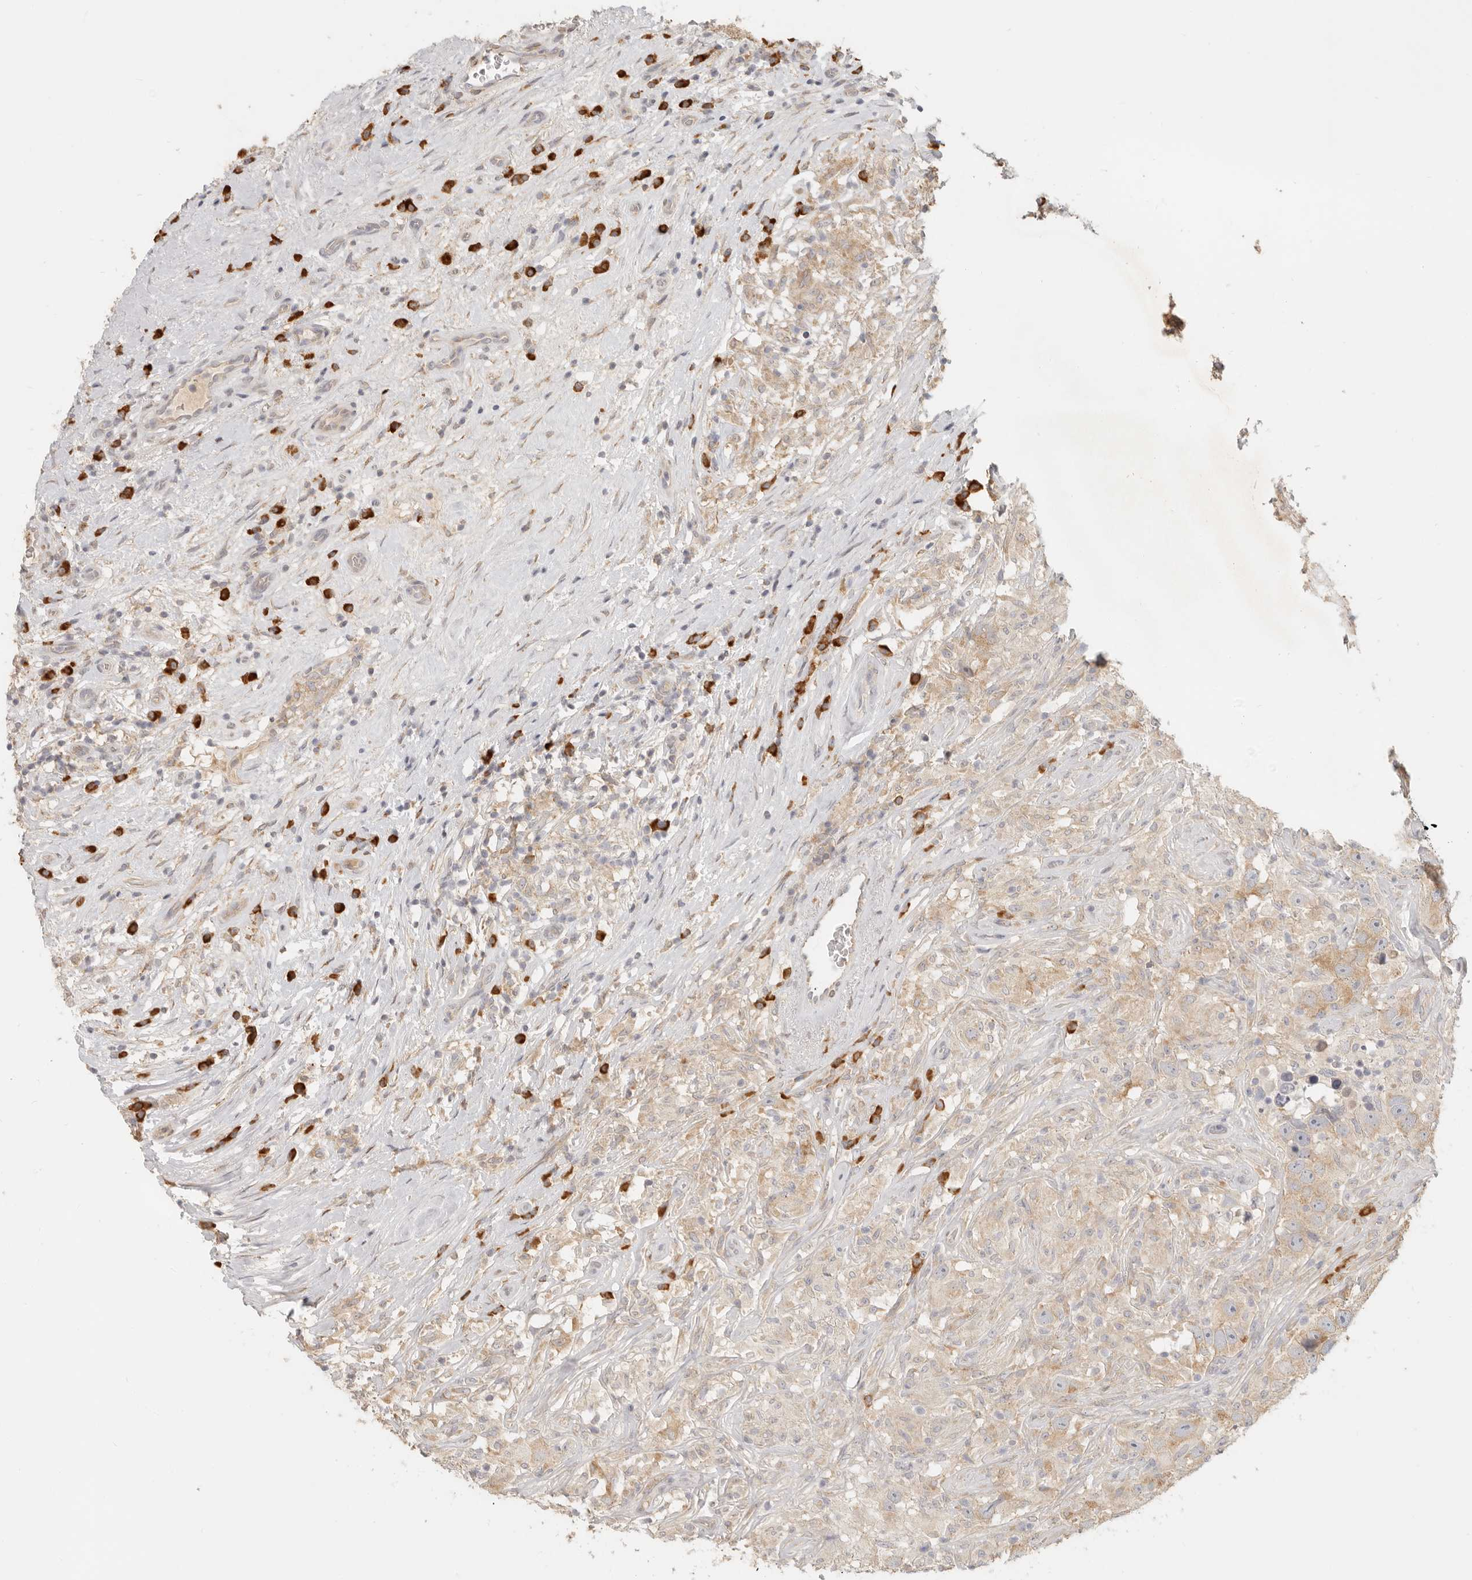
{"staining": {"intensity": "weak", "quantity": "25%-75%", "location": "cytoplasmic/membranous"}, "tissue": "testis cancer", "cell_type": "Tumor cells", "image_type": "cancer", "snomed": [{"axis": "morphology", "description": "Seminoma, NOS"}, {"axis": "topography", "description": "Testis"}], "caption": "Testis seminoma stained with a brown dye exhibits weak cytoplasmic/membranous positive staining in approximately 25%-75% of tumor cells.", "gene": "PABPC4", "patient": {"sex": "male", "age": 49}}